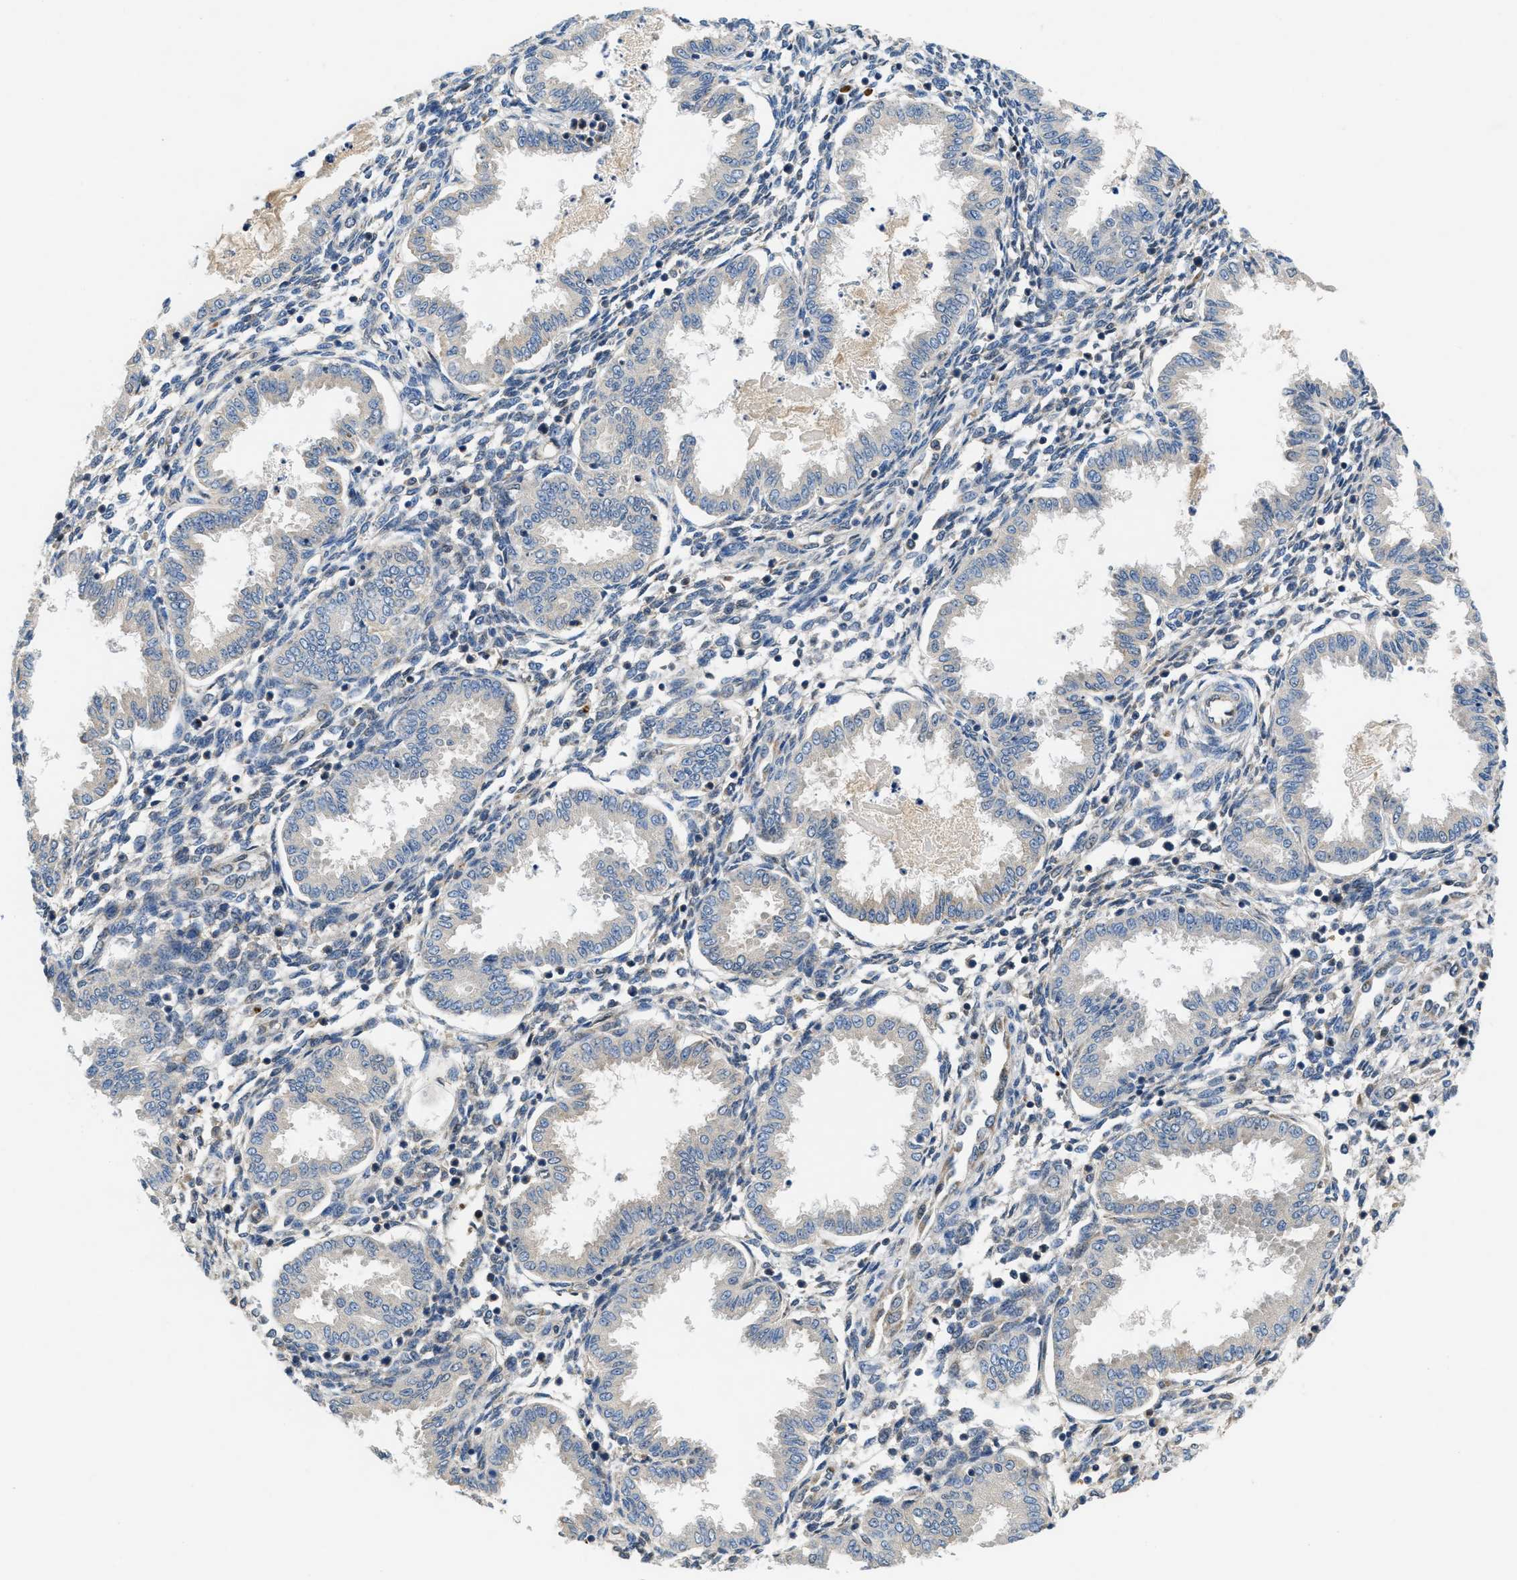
{"staining": {"intensity": "negative", "quantity": "none", "location": "none"}, "tissue": "endometrium", "cell_type": "Cells in endometrial stroma", "image_type": "normal", "snomed": [{"axis": "morphology", "description": "Normal tissue, NOS"}, {"axis": "topography", "description": "Endometrium"}], "caption": "A high-resolution photomicrograph shows immunohistochemistry (IHC) staining of benign endometrium, which demonstrates no significant positivity in cells in endometrial stroma.", "gene": "PNKD", "patient": {"sex": "female", "age": 33}}